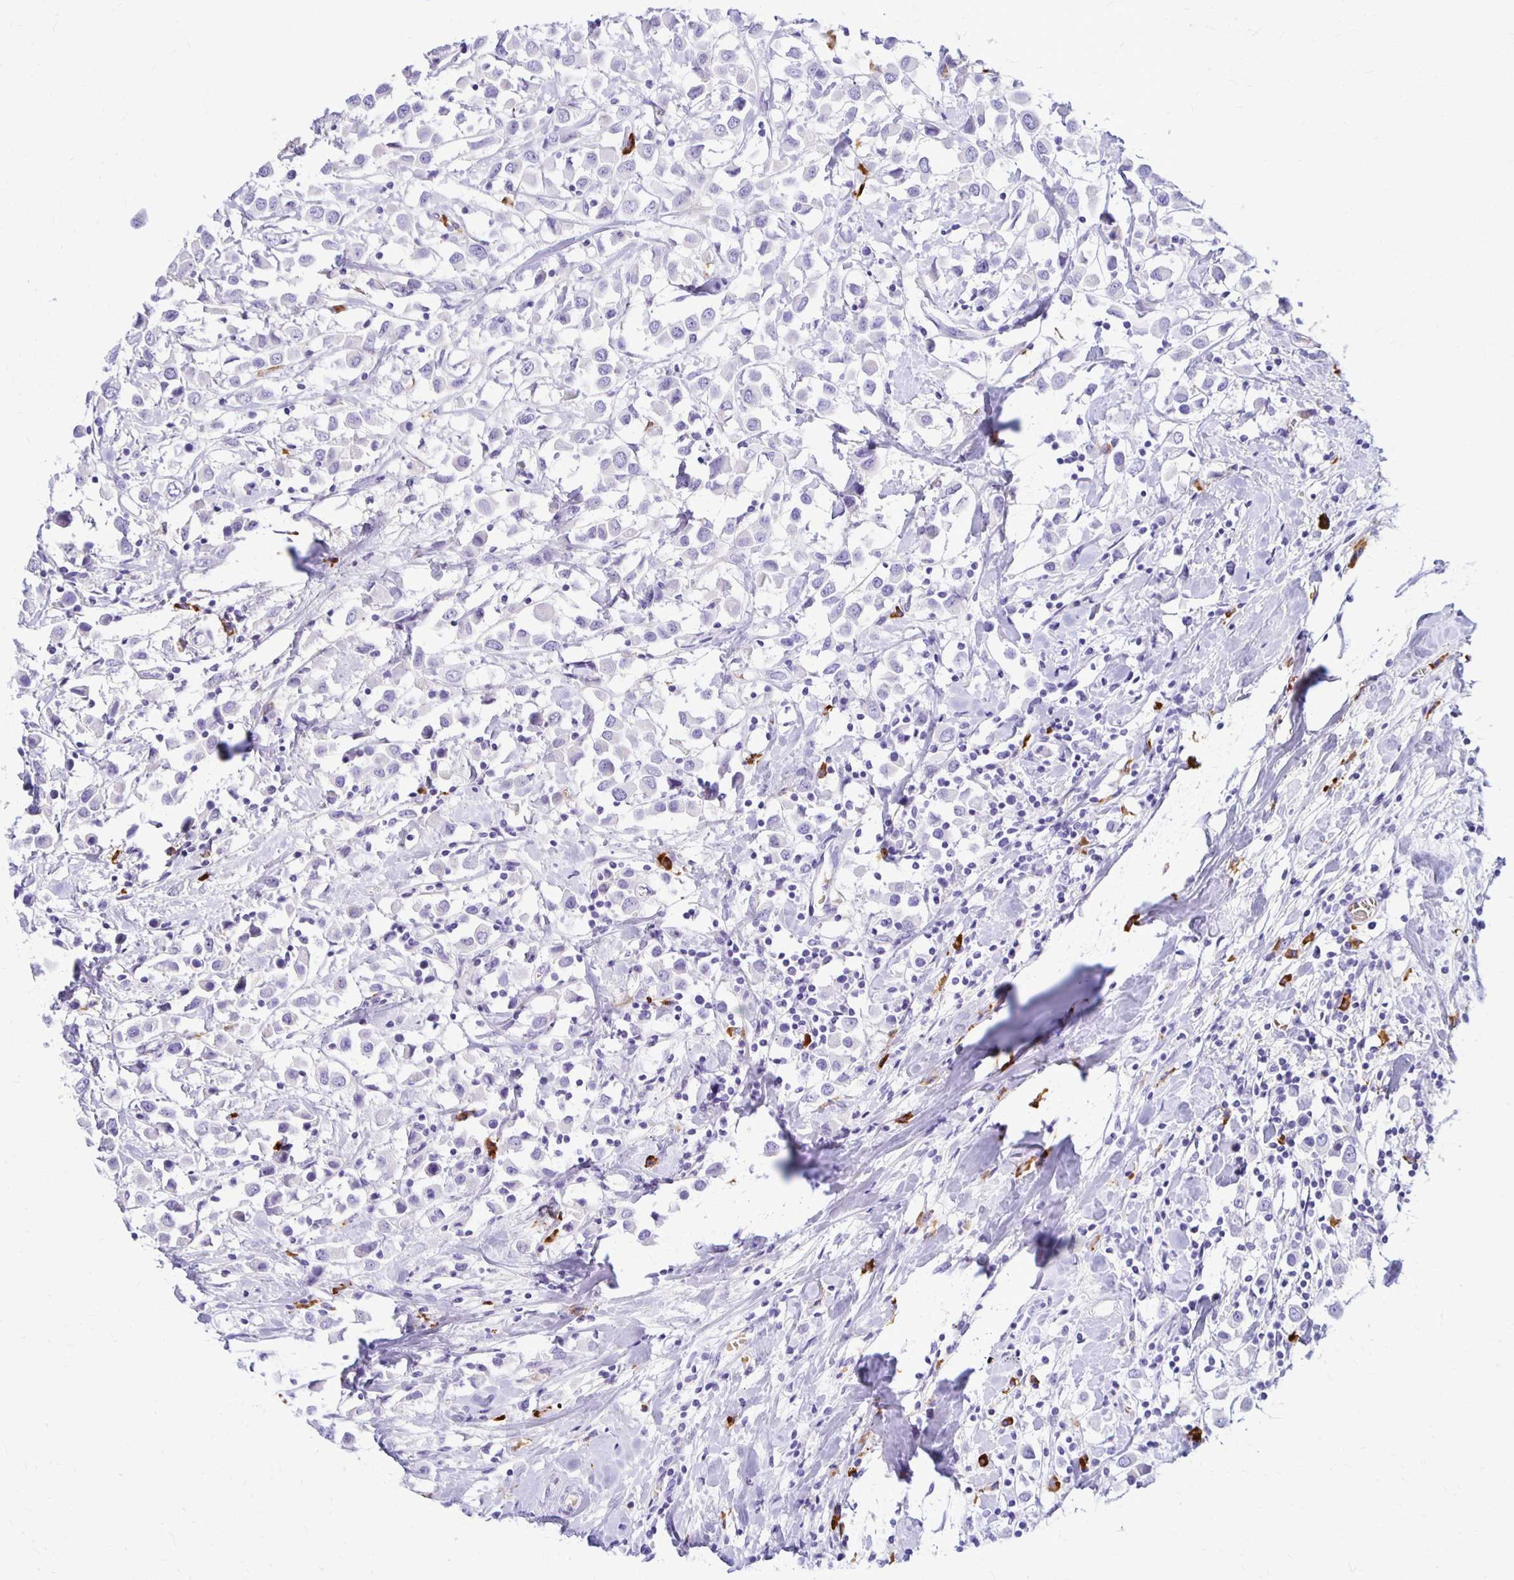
{"staining": {"intensity": "negative", "quantity": "none", "location": "none"}, "tissue": "breast cancer", "cell_type": "Tumor cells", "image_type": "cancer", "snomed": [{"axis": "morphology", "description": "Duct carcinoma"}, {"axis": "topography", "description": "Breast"}], "caption": "Breast intraductal carcinoma was stained to show a protein in brown. There is no significant staining in tumor cells.", "gene": "FNTB", "patient": {"sex": "female", "age": 61}}